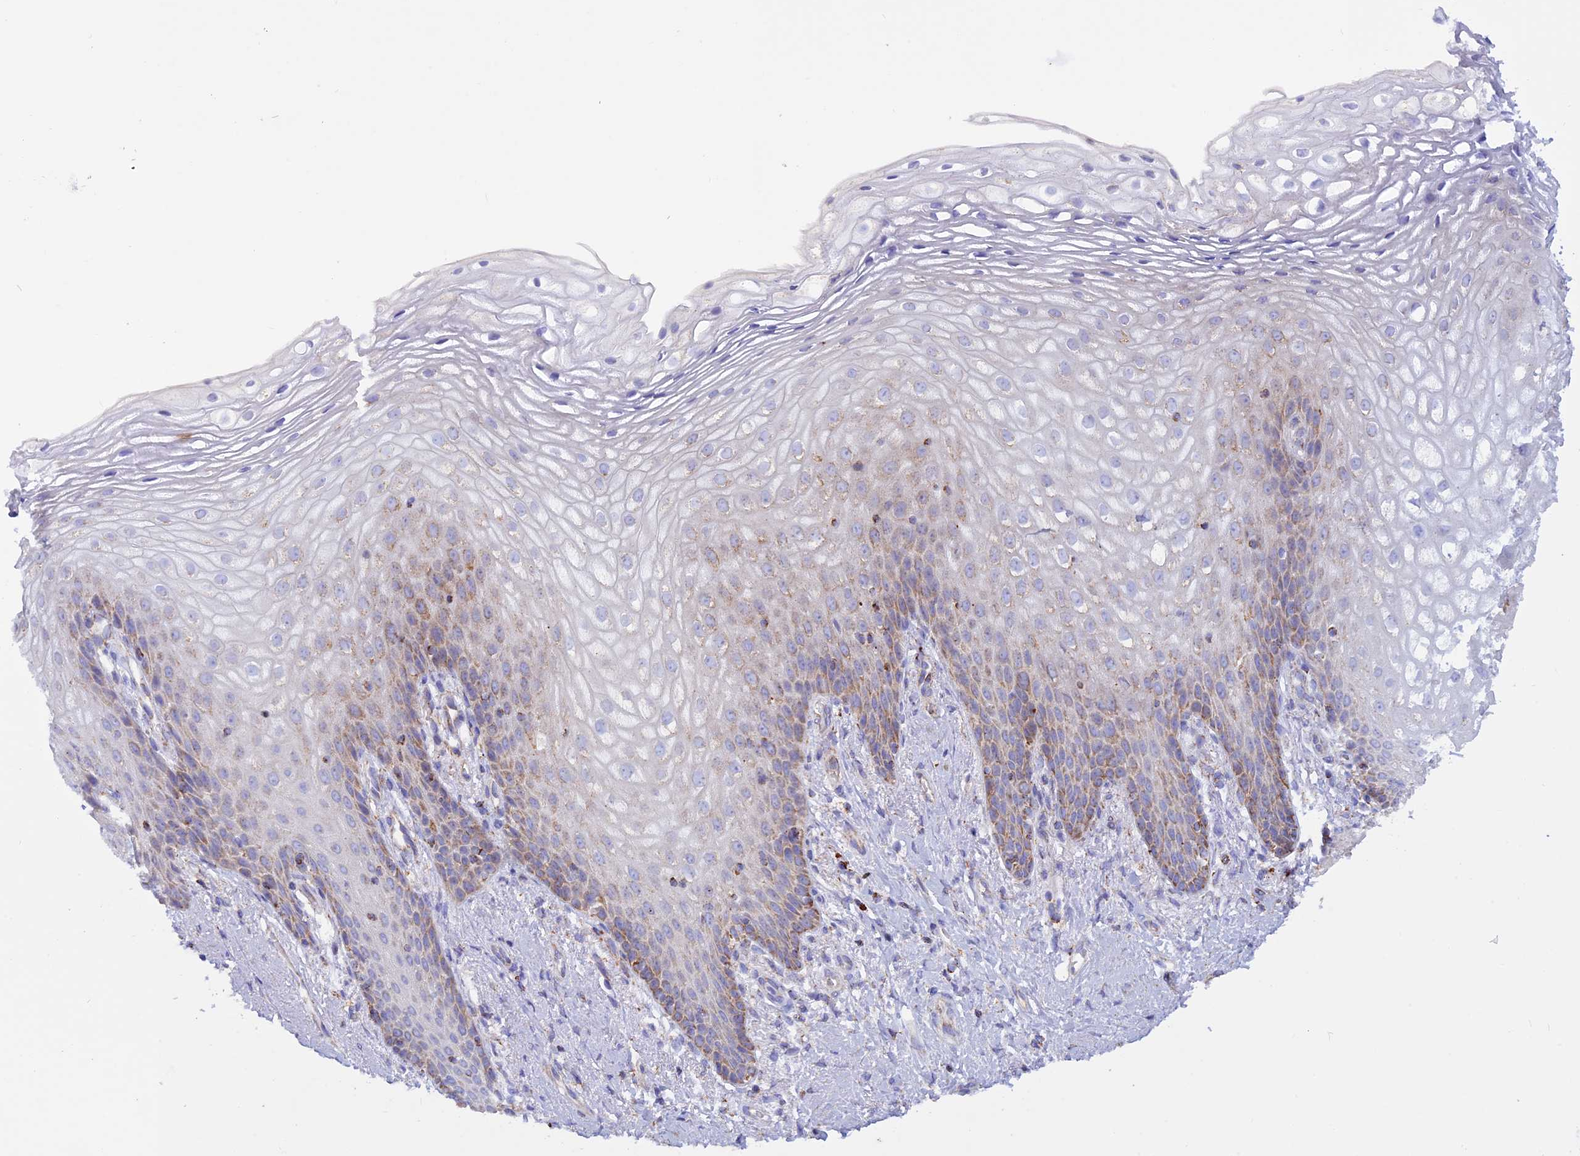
{"staining": {"intensity": "weak", "quantity": "25%-75%", "location": "cytoplasmic/membranous"}, "tissue": "vagina", "cell_type": "Squamous epithelial cells", "image_type": "normal", "snomed": [{"axis": "morphology", "description": "Normal tissue, NOS"}, {"axis": "topography", "description": "Vagina"}], "caption": "The image displays a brown stain indicating the presence of a protein in the cytoplasmic/membranous of squamous epithelial cells in vagina. The protein of interest is stained brown, and the nuclei are stained in blue (DAB IHC with brightfield microscopy, high magnification).", "gene": "GCDH", "patient": {"sex": "female", "age": 60}}